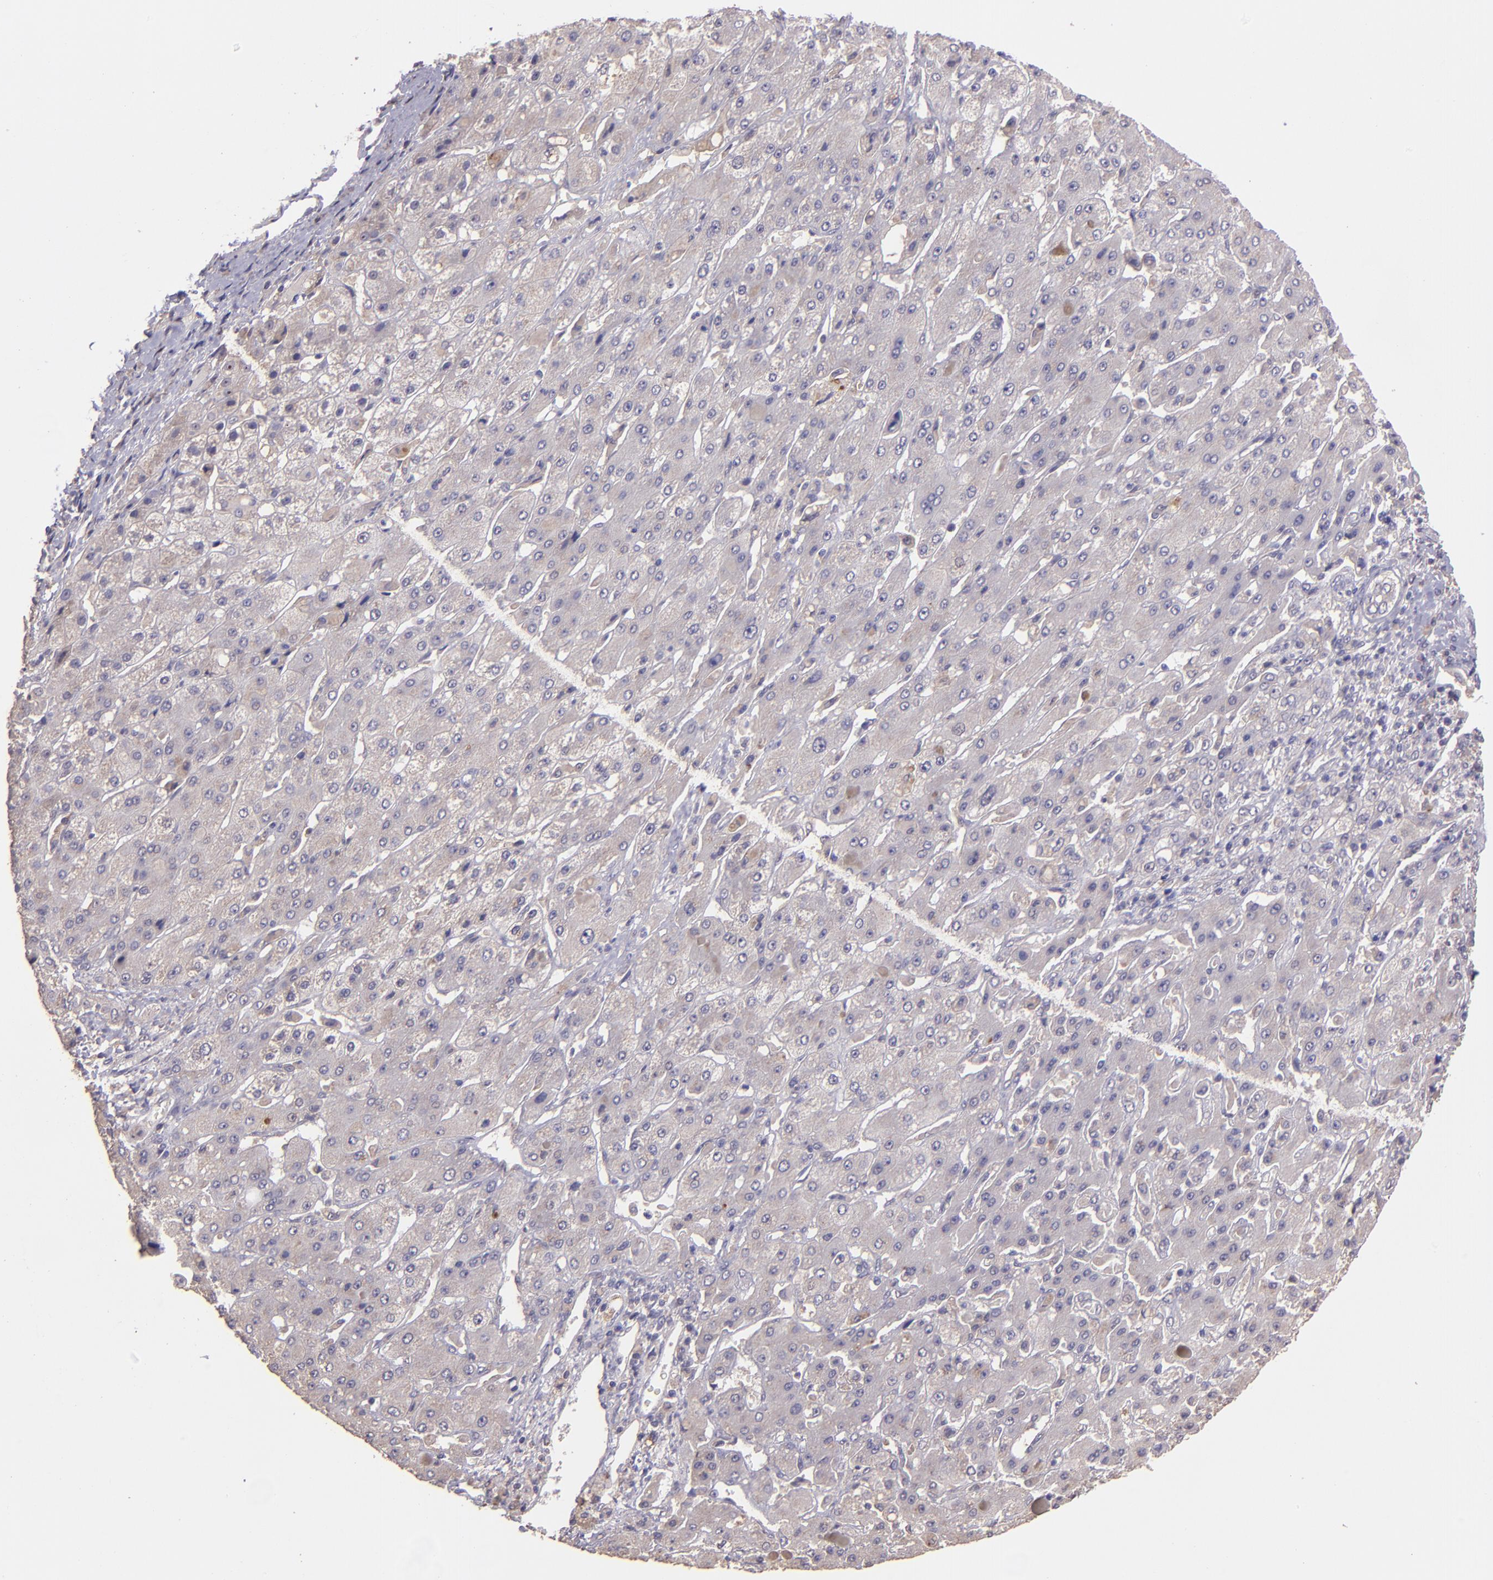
{"staining": {"intensity": "weak", "quantity": ">75%", "location": "cytoplasmic/membranous"}, "tissue": "liver cancer", "cell_type": "Tumor cells", "image_type": "cancer", "snomed": [{"axis": "morphology", "description": "Cholangiocarcinoma"}, {"axis": "topography", "description": "Liver"}], "caption": "Immunohistochemical staining of human liver cancer (cholangiocarcinoma) reveals low levels of weak cytoplasmic/membranous positivity in about >75% of tumor cells. The staining was performed using DAB to visualize the protein expression in brown, while the nuclei were stained in blue with hematoxylin (Magnification: 20x).", "gene": "PAPPA", "patient": {"sex": "female", "age": 52}}